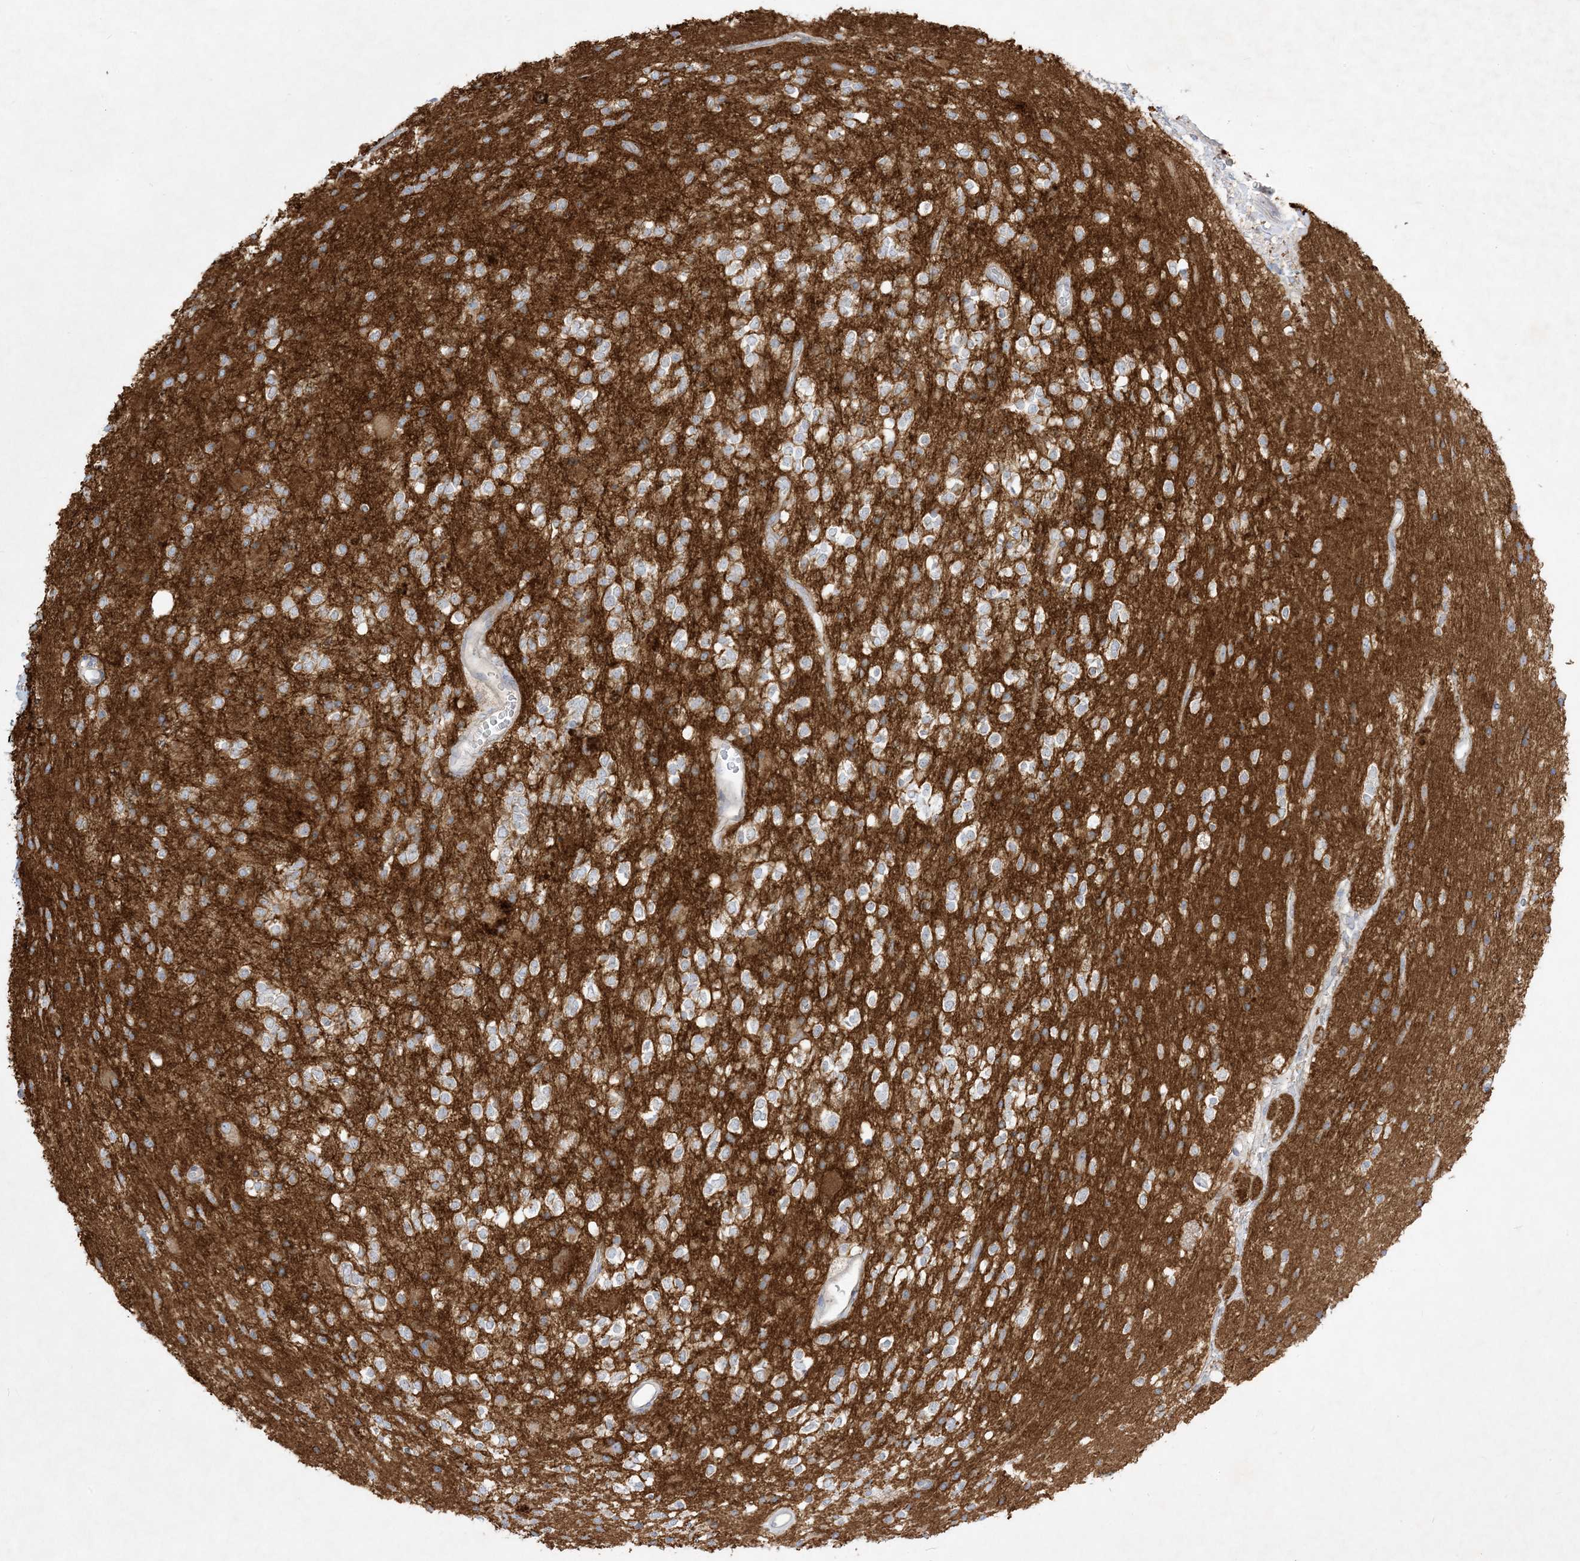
{"staining": {"intensity": "negative", "quantity": "none", "location": "none"}, "tissue": "glioma", "cell_type": "Tumor cells", "image_type": "cancer", "snomed": [{"axis": "morphology", "description": "Glioma, malignant, High grade"}, {"axis": "topography", "description": "Brain"}], "caption": "Tumor cells are negative for protein expression in human glioma.", "gene": "PLEKHA3", "patient": {"sex": "male", "age": 34}}